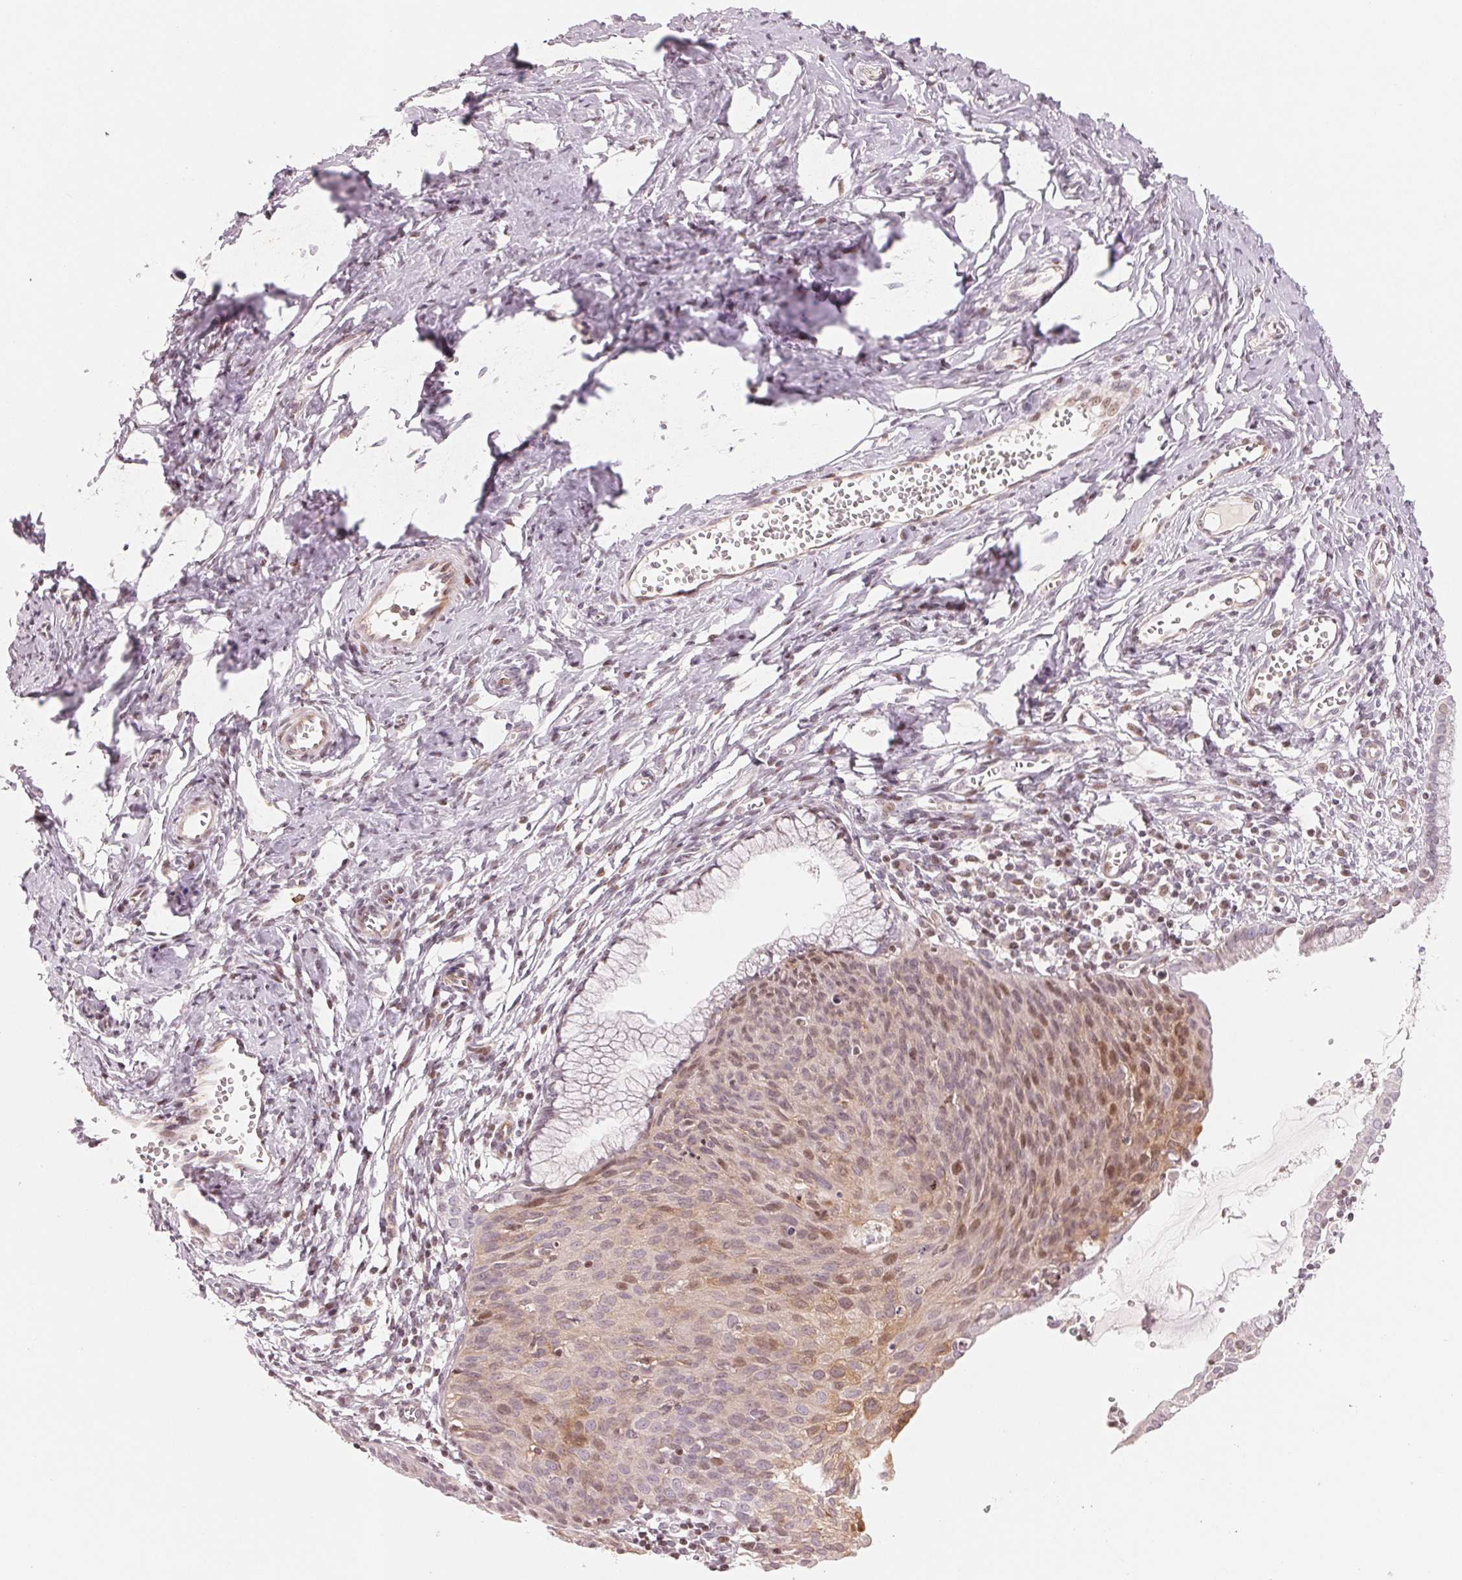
{"staining": {"intensity": "moderate", "quantity": "<25%", "location": "nuclear"}, "tissue": "cervical cancer", "cell_type": "Tumor cells", "image_type": "cancer", "snomed": [{"axis": "morphology", "description": "Squamous cell carcinoma, NOS"}, {"axis": "topography", "description": "Cervix"}], "caption": "Immunohistochemical staining of squamous cell carcinoma (cervical) demonstrates low levels of moderate nuclear protein staining in about <25% of tumor cells.", "gene": "SLC17A4", "patient": {"sex": "female", "age": 52}}